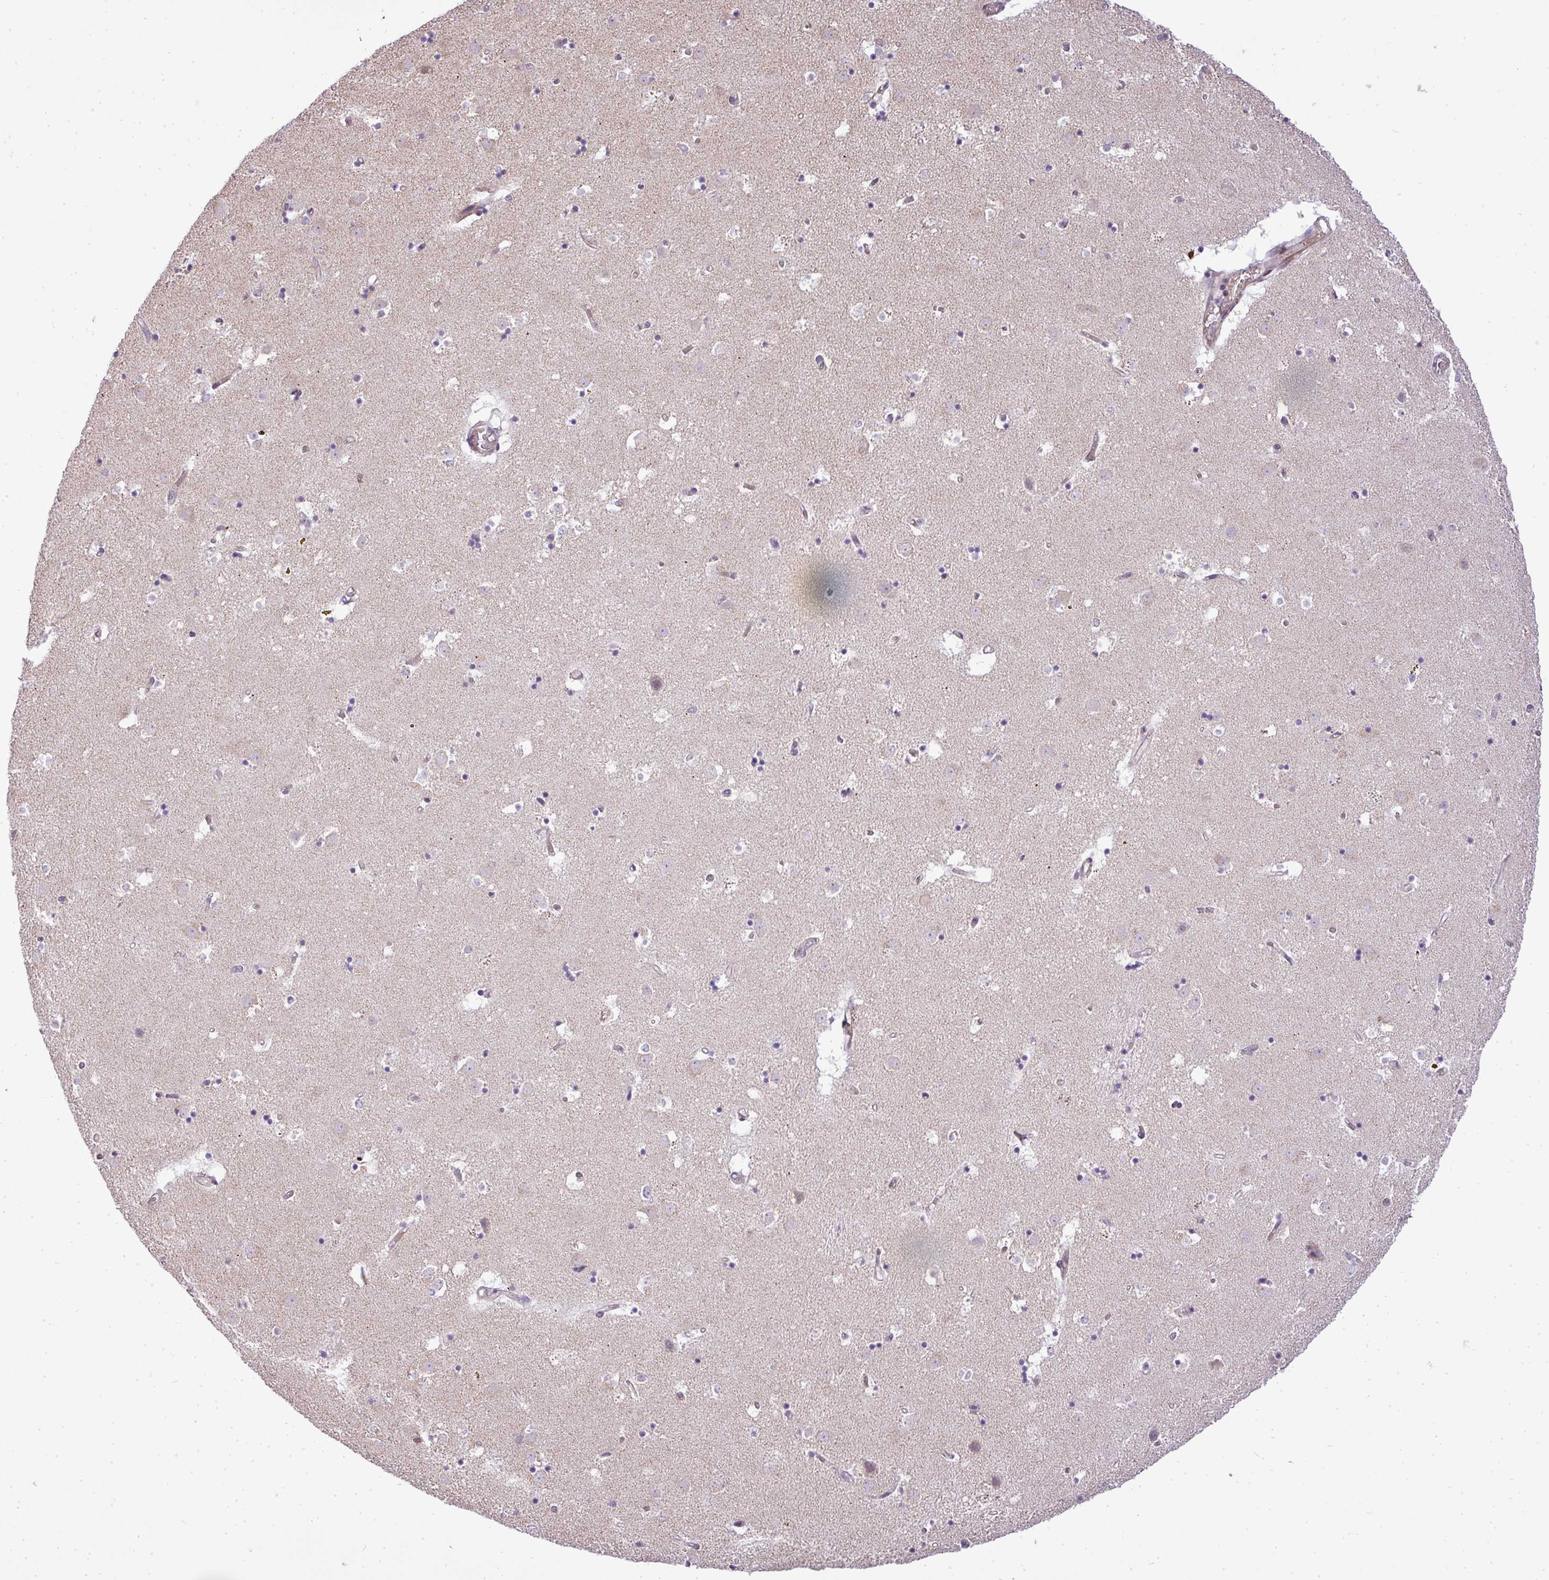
{"staining": {"intensity": "weak", "quantity": "<25%", "location": "cytoplasmic/membranous"}, "tissue": "caudate", "cell_type": "Glial cells", "image_type": "normal", "snomed": [{"axis": "morphology", "description": "Normal tissue, NOS"}, {"axis": "topography", "description": "Lateral ventricle wall"}], "caption": "Immunohistochemistry micrograph of unremarkable caudate: human caudate stained with DAB exhibits no significant protein expression in glial cells. (DAB immunohistochemistry visualized using brightfield microscopy, high magnification).", "gene": "ZDHHC1", "patient": {"sex": "male", "age": 58}}